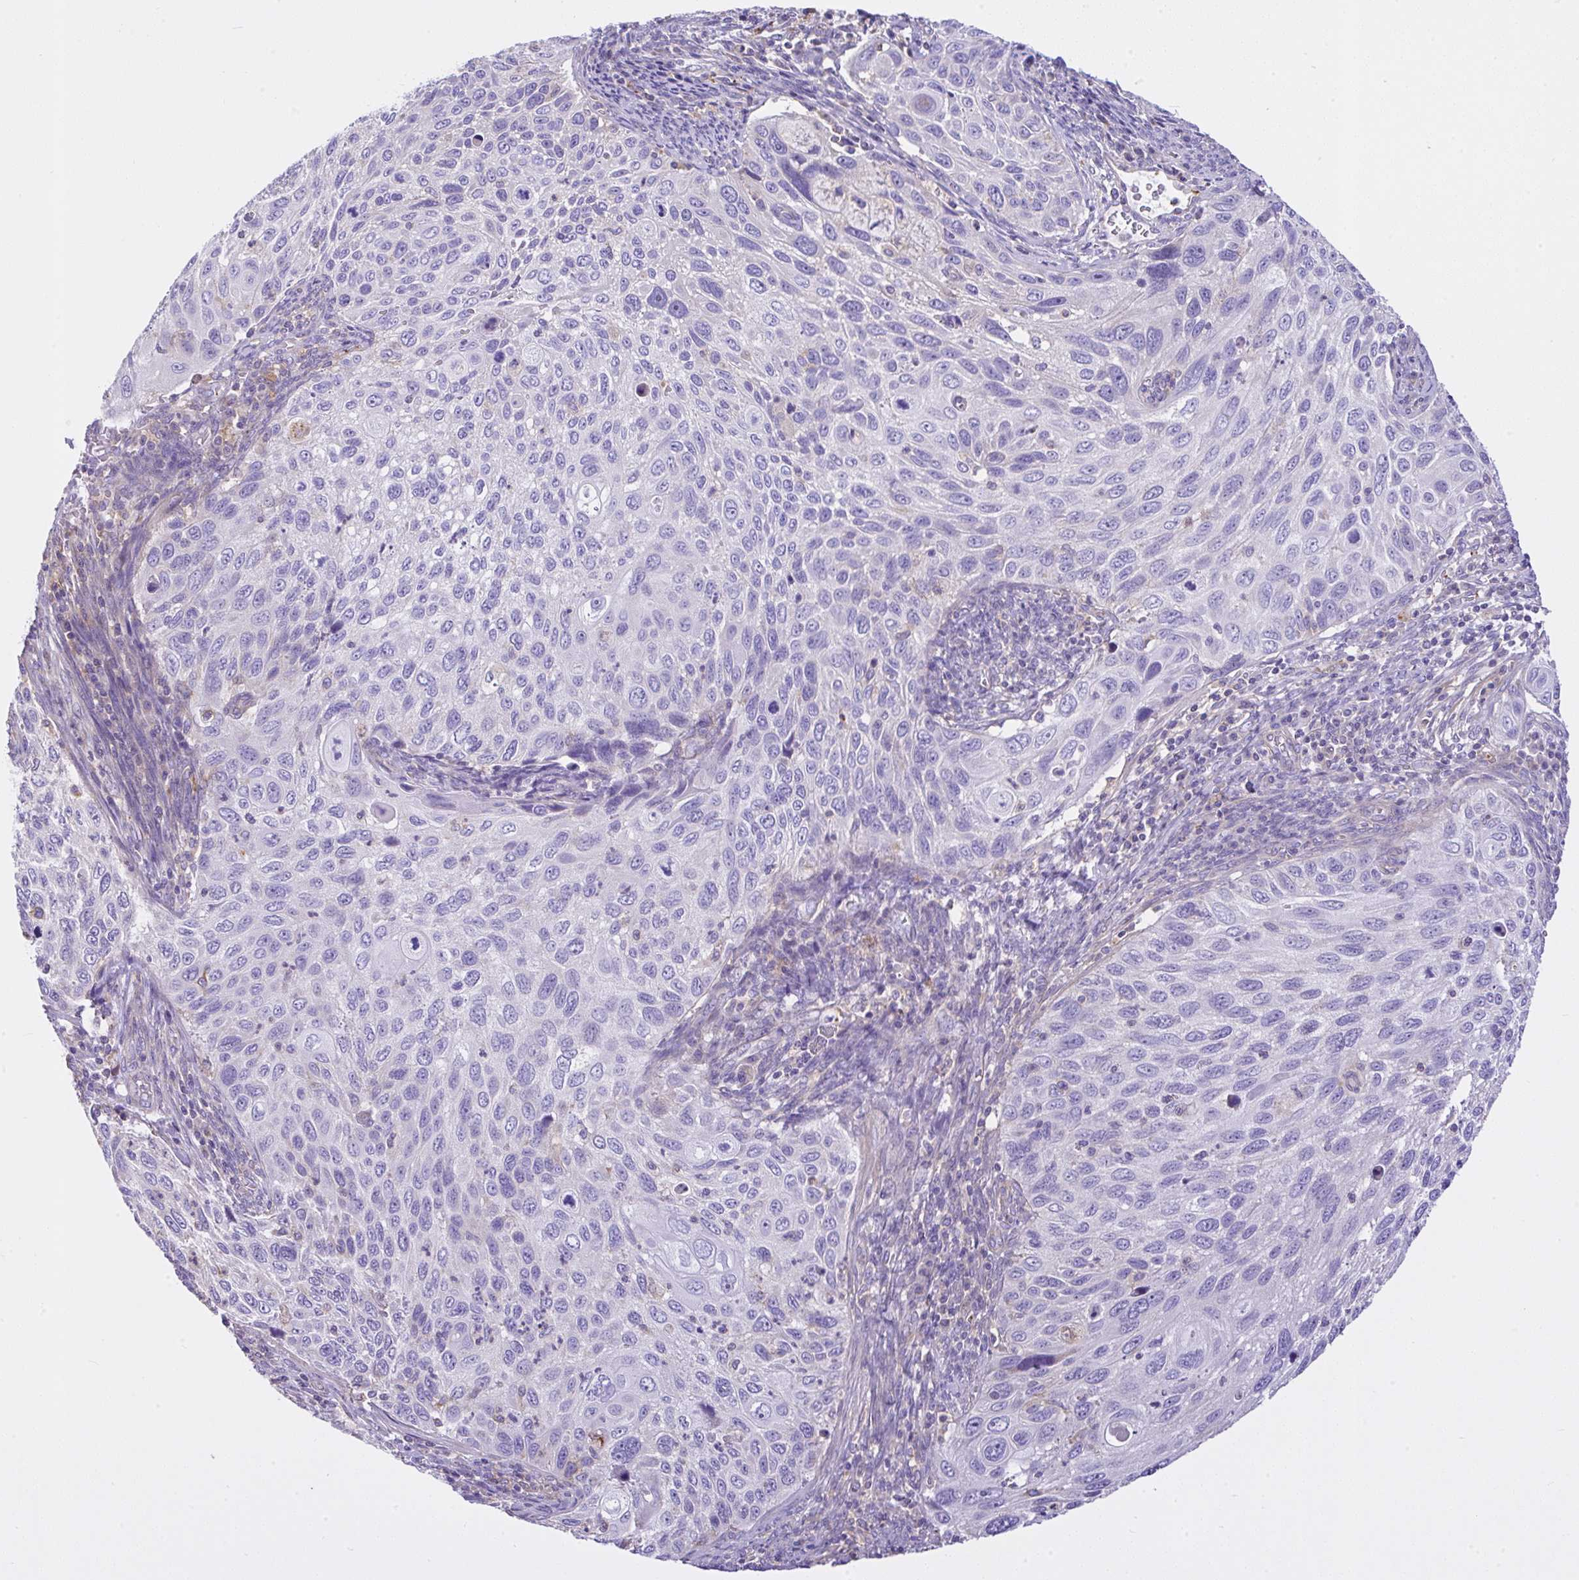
{"staining": {"intensity": "negative", "quantity": "none", "location": "none"}, "tissue": "cervical cancer", "cell_type": "Tumor cells", "image_type": "cancer", "snomed": [{"axis": "morphology", "description": "Squamous cell carcinoma, NOS"}, {"axis": "topography", "description": "Cervix"}], "caption": "This is an IHC photomicrograph of cervical cancer (squamous cell carcinoma). There is no staining in tumor cells.", "gene": "CCDC142", "patient": {"sex": "female", "age": 70}}